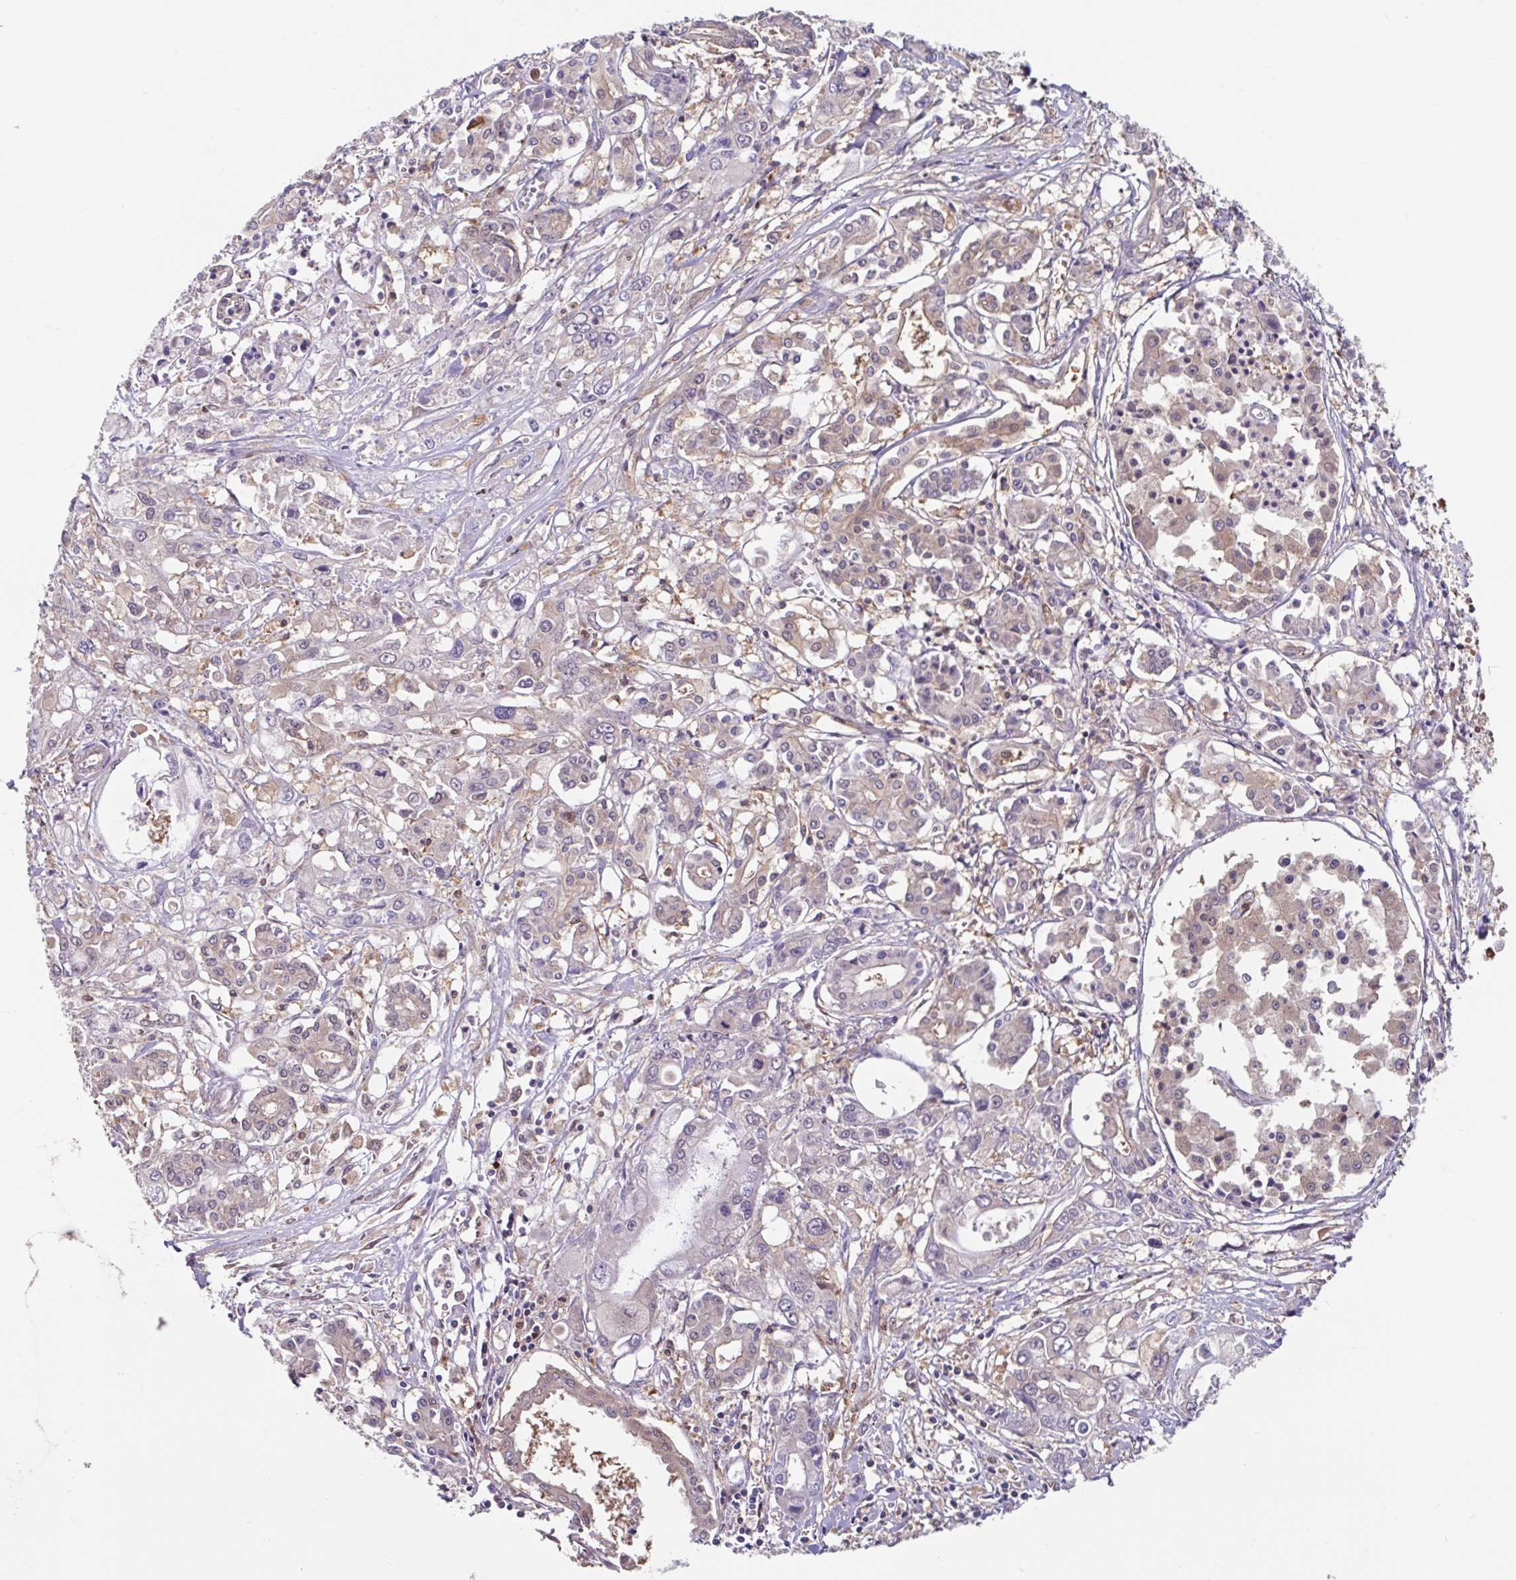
{"staining": {"intensity": "negative", "quantity": "none", "location": "none"}, "tissue": "pancreatic cancer", "cell_type": "Tumor cells", "image_type": "cancer", "snomed": [{"axis": "morphology", "description": "Adenocarcinoma, NOS"}, {"axis": "topography", "description": "Pancreas"}], "caption": "Tumor cells show no significant expression in adenocarcinoma (pancreatic).", "gene": "BLVRA", "patient": {"sex": "male", "age": 71}}